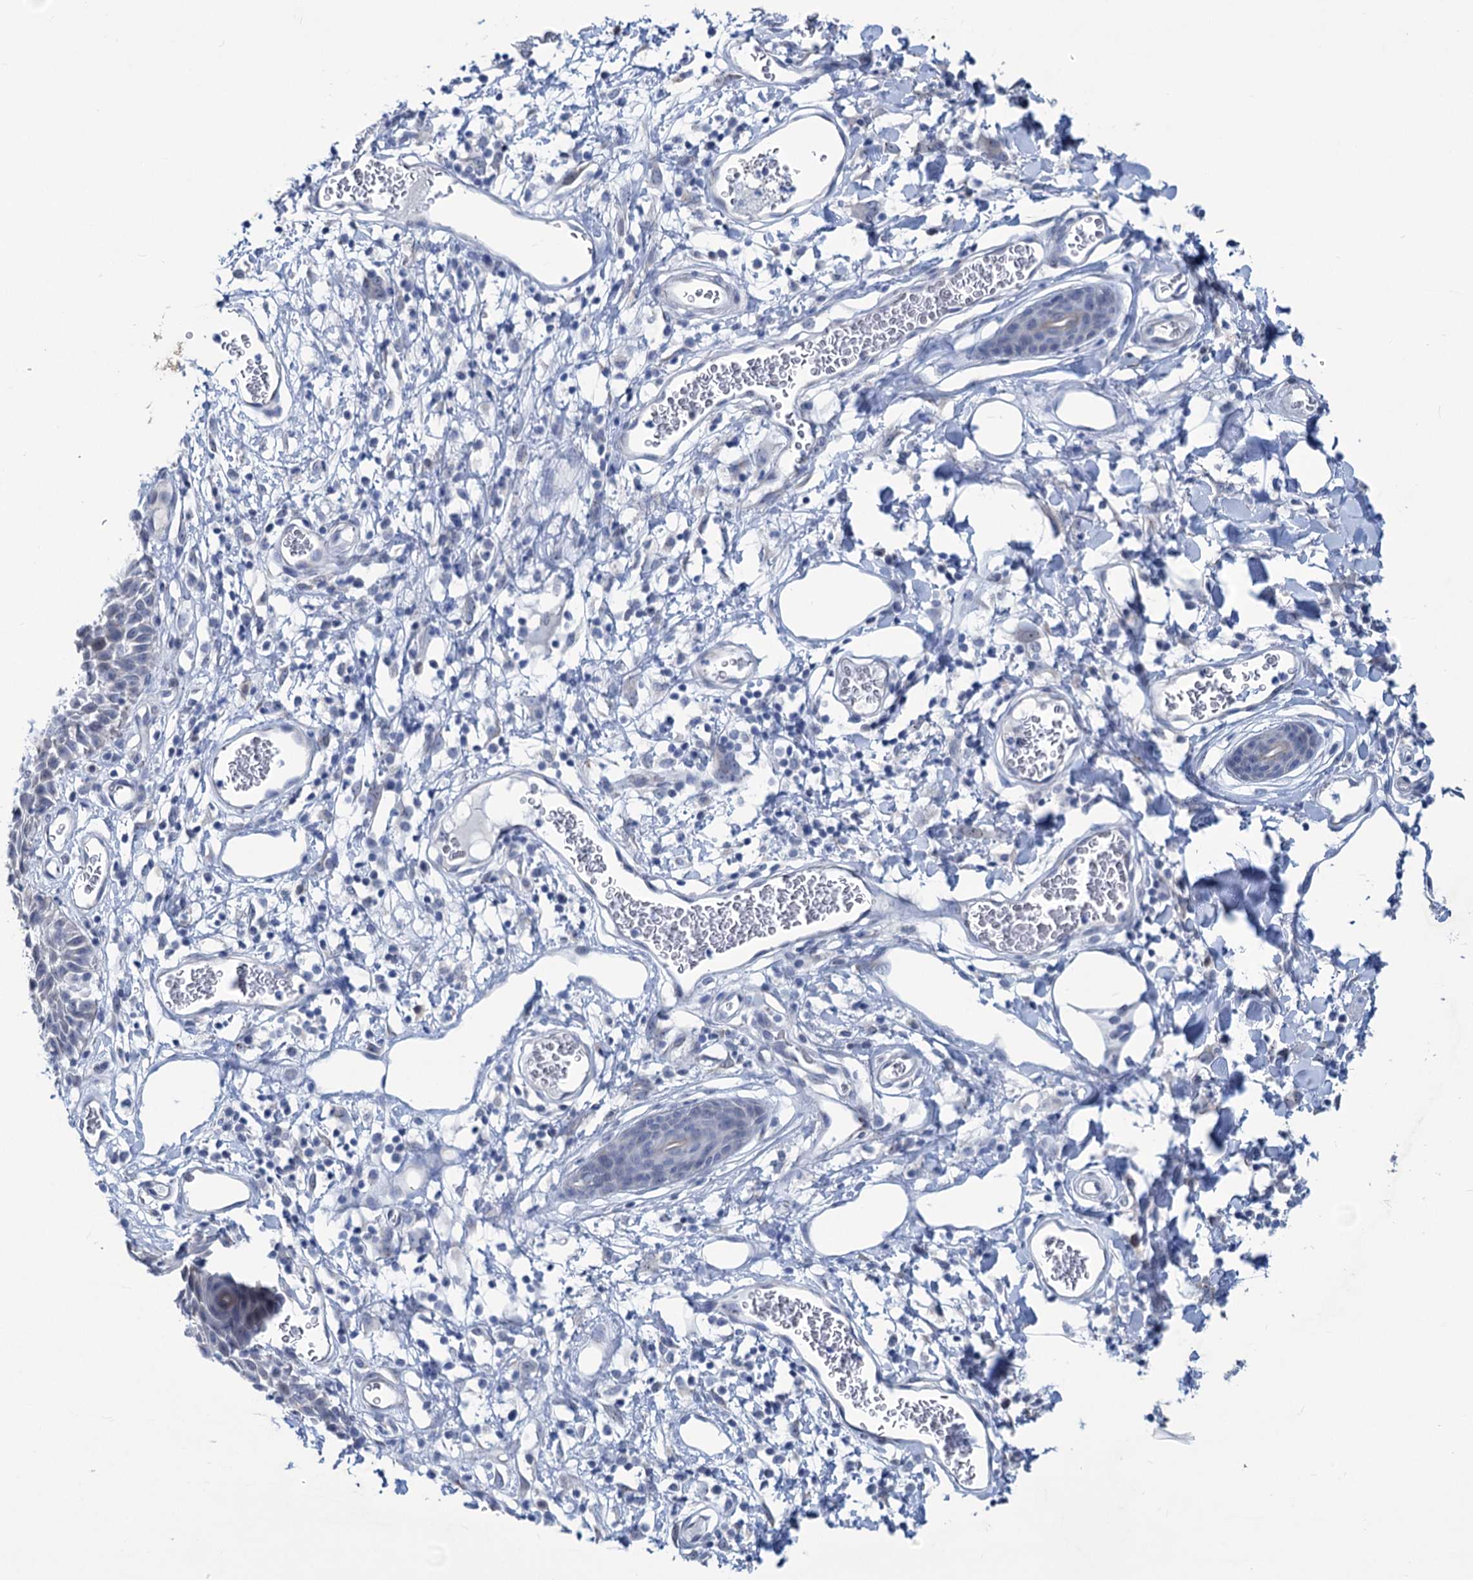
{"staining": {"intensity": "negative", "quantity": "none", "location": "none"}, "tissue": "skin", "cell_type": "Epidermal cells", "image_type": "normal", "snomed": [{"axis": "morphology", "description": "Normal tissue, NOS"}, {"axis": "topography", "description": "Vulva"}], "caption": "This is an immunohistochemistry histopathology image of benign skin. There is no positivity in epidermal cells.", "gene": "NEU3", "patient": {"sex": "female", "age": 68}}